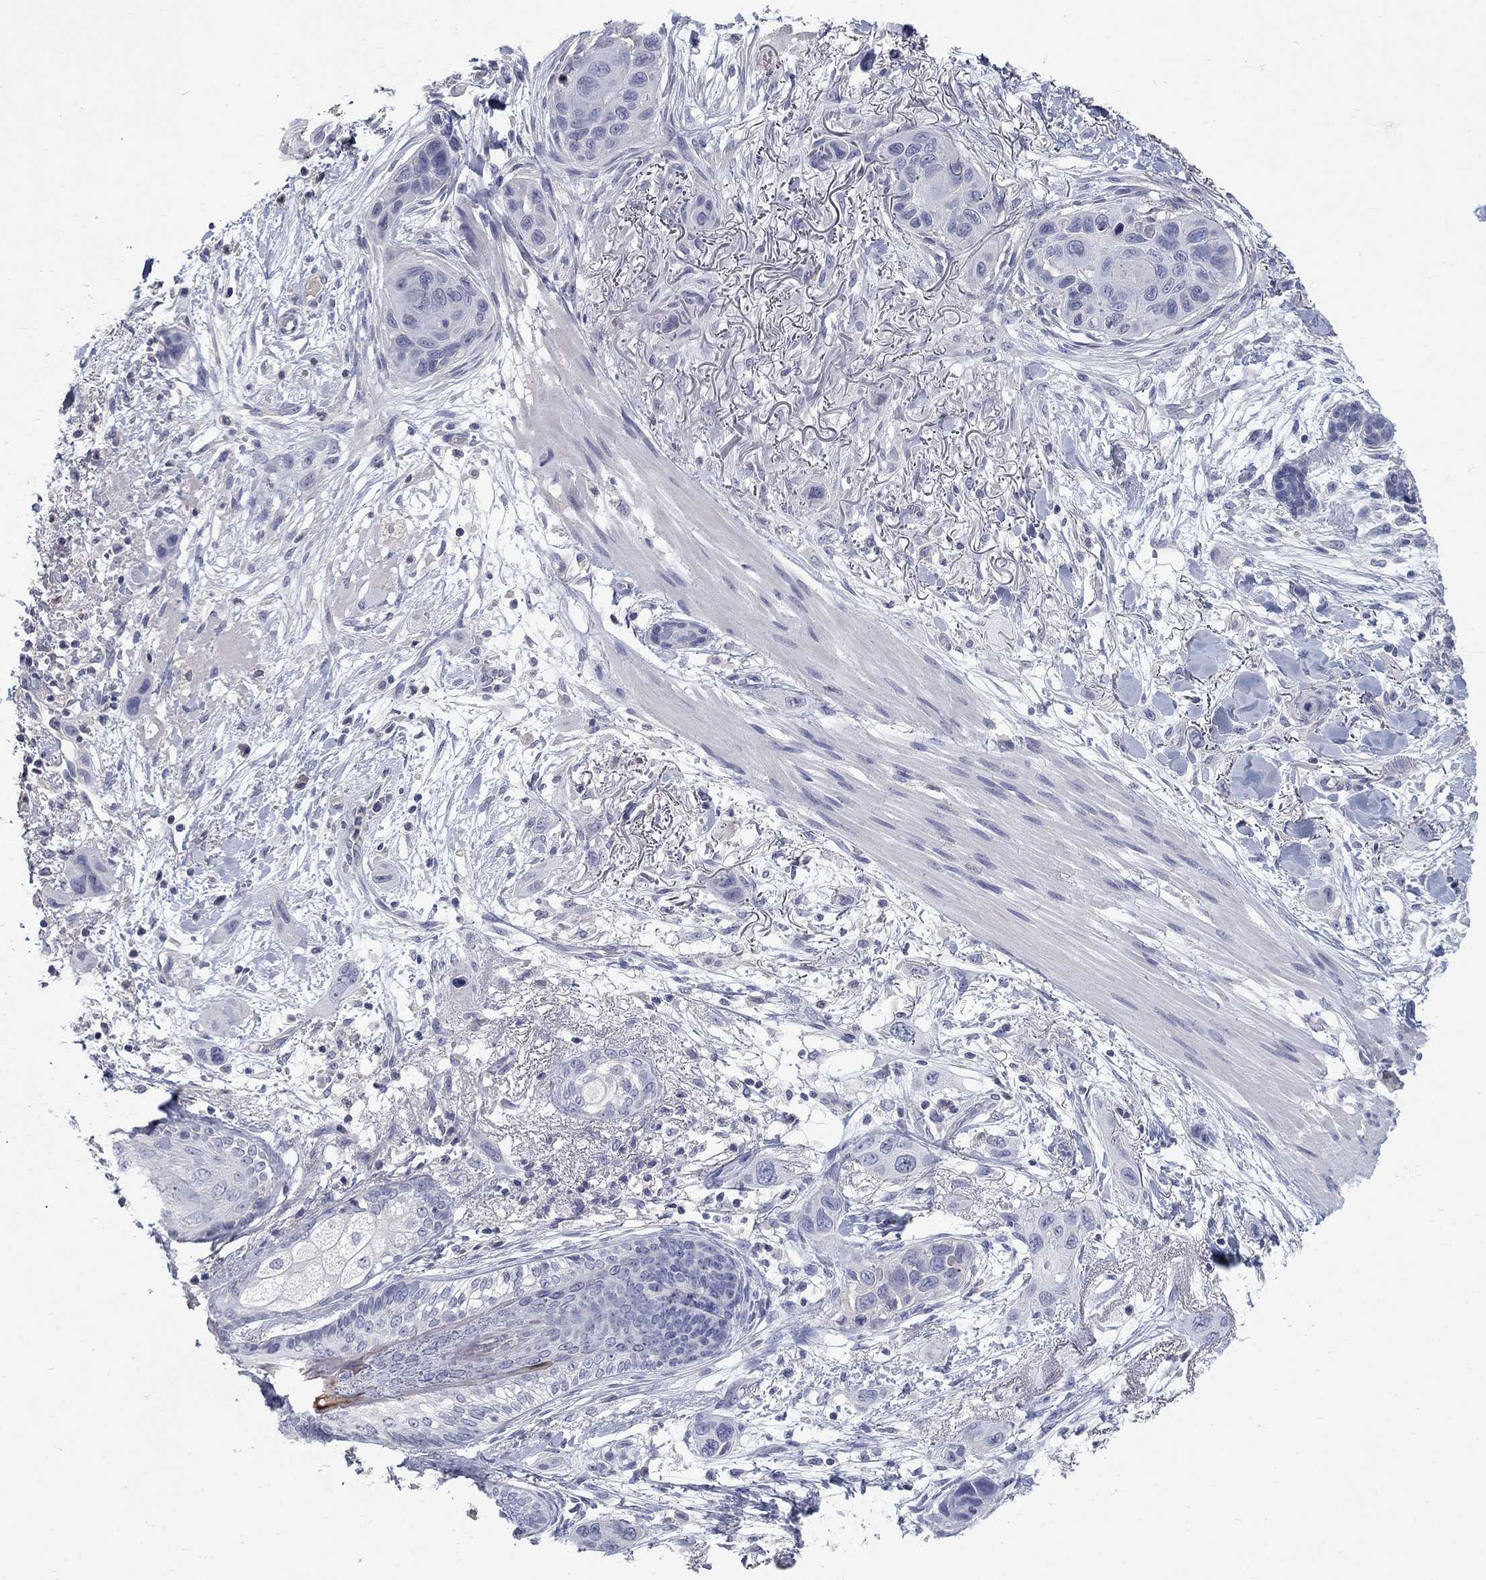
{"staining": {"intensity": "negative", "quantity": "none", "location": "none"}, "tissue": "skin cancer", "cell_type": "Tumor cells", "image_type": "cancer", "snomed": [{"axis": "morphology", "description": "Squamous cell carcinoma, NOS"}, {"axis": "topography", "description": "Skin"}], "caption": "An immunohistochemistry histopathology image of skin cancer is shown. There is no staining in tumor cells of skin cancer. (DAB immunohistochemistry, high magnification).", "gene": "PTH1R", "patient": {"sex": "male", "age": 79}}